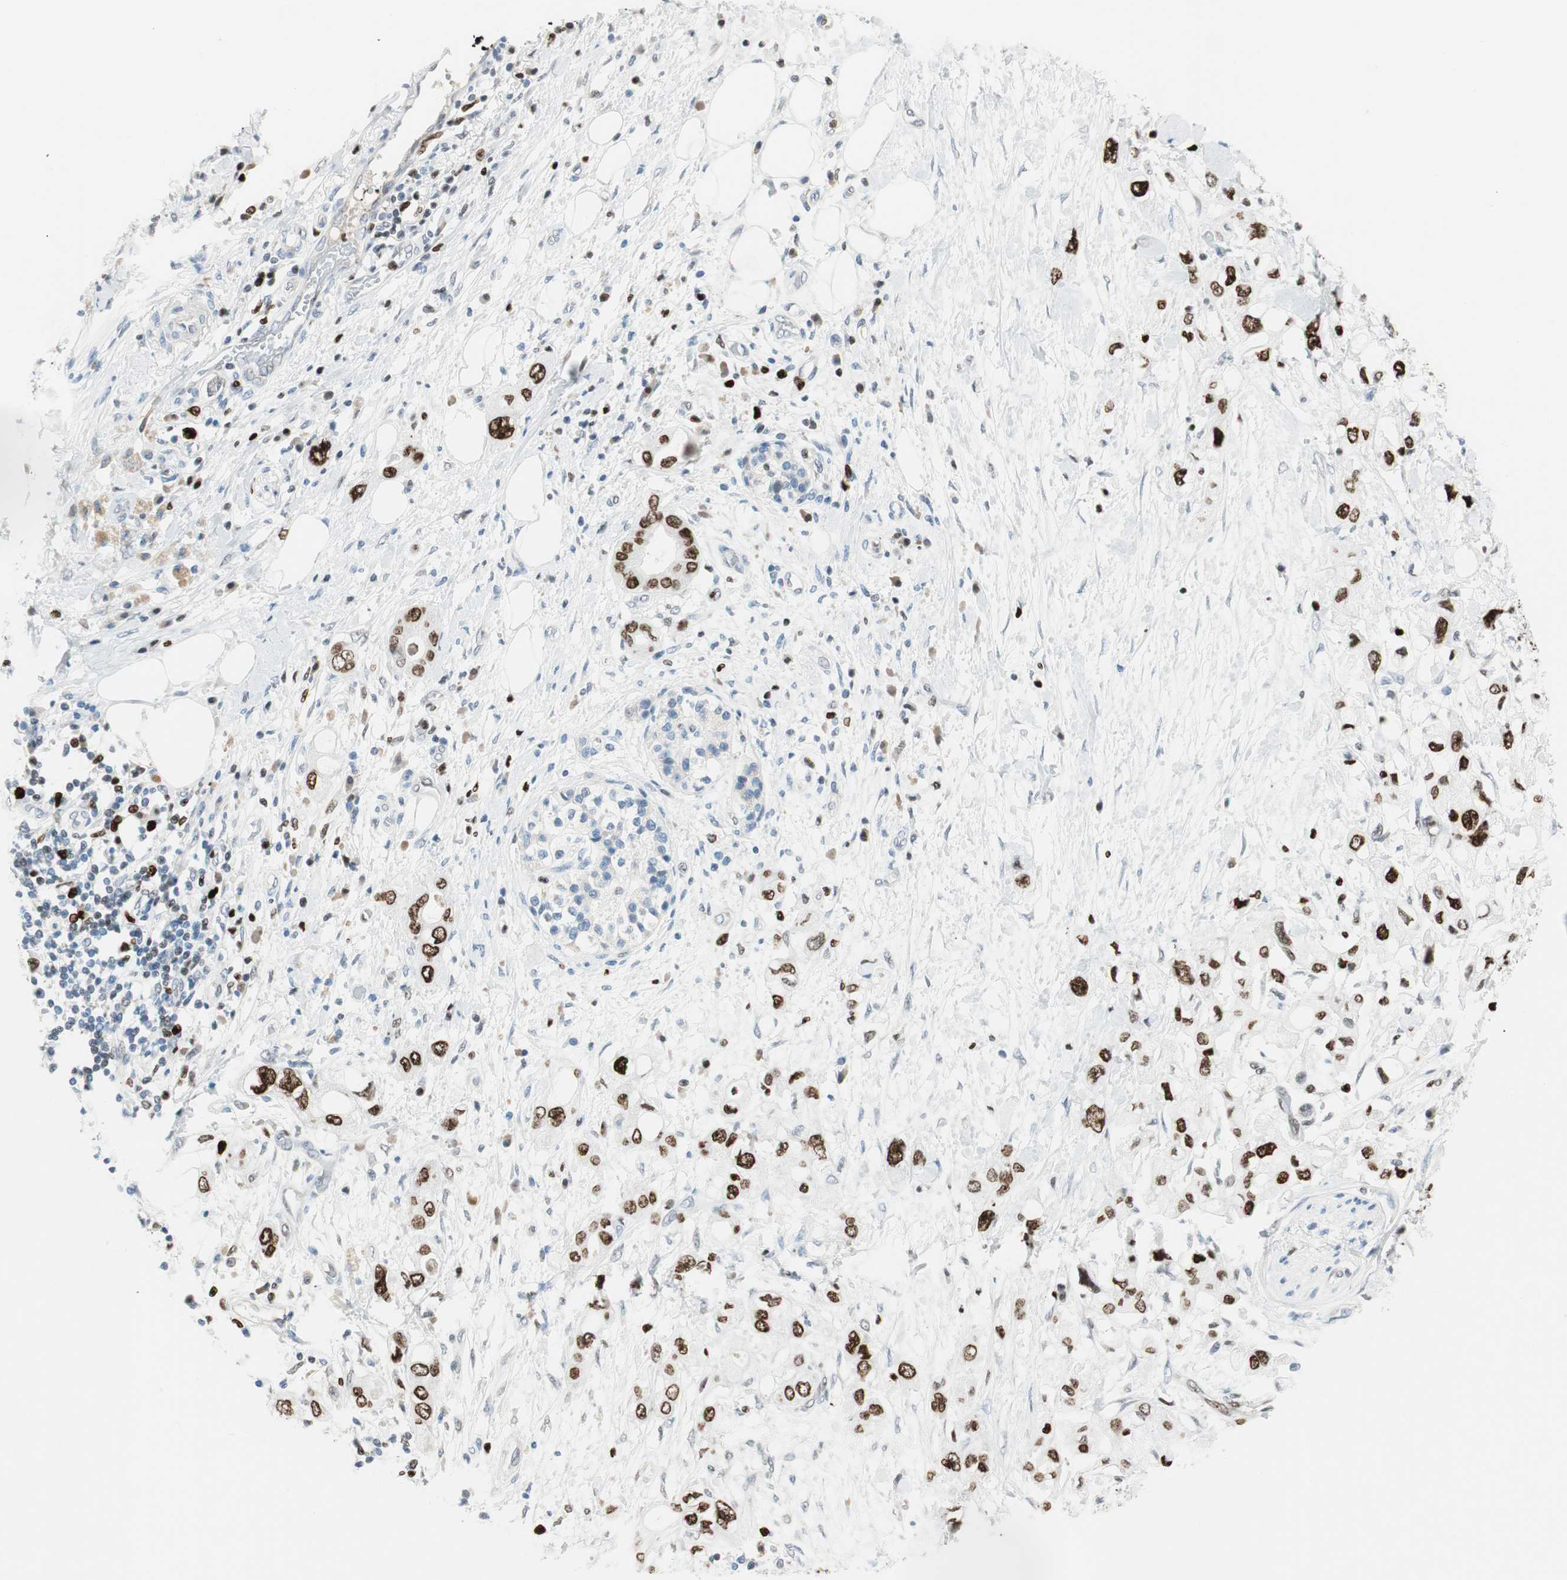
{"staining": {"intensity": "strong", "quantity": "25%-75%", "location": "nuclear"}, "tissue": "pancreatic cancer", "cell_type": "Tumor cells", "image_type": "cancer", "snomed": [{"axis": "morphology", "description": "Adenocarcinoma, NOS"}, {"axis": "topography", "description": "Pancreas"}], "caption": "A brown stain shows strong nuclear positivity of a protein in human adenocarcinoma (pancreatic) tumor cells. The protein is shown in brown color, while the nuclei are stained blue.", "gene": "EZH2", "patient": {"sex": "female", "age": 56}}